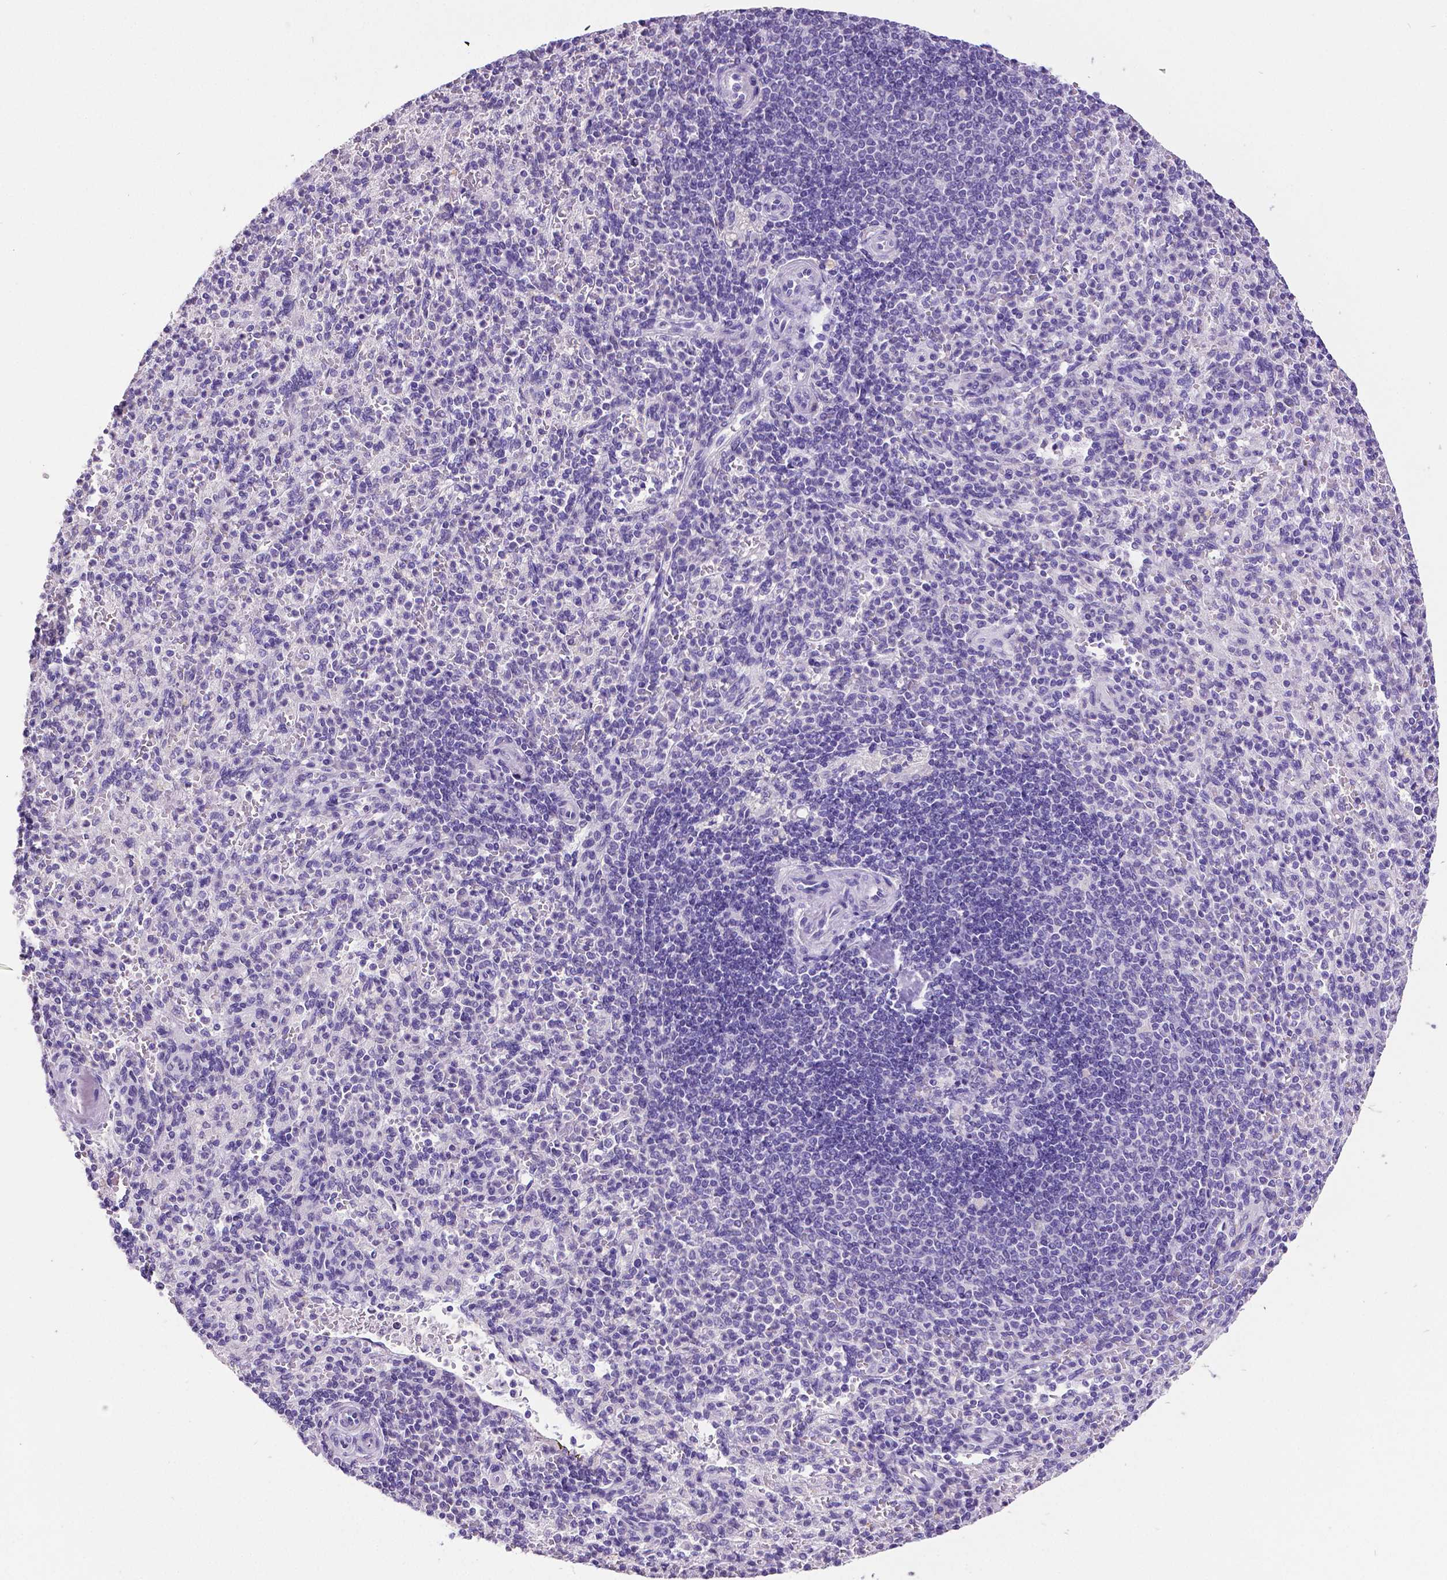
{"staining": {"intensity": "negative", "quantity": "none", "location": "none"}, "tissue": "spleen", "cell_type": "Cells in red pulp", "image_type": "normal", "snomed": [{"axis": "morphology", "description": "Normal tissue, NOS"}, {"axis": "topography", "description": "Spleen"}], "caption": "High power microscopy image of an immunohistochemistry micrograph of normal spleen, revealing no significant positivity in cells in red pulp.", "gene": "SATB2", "patient": {"sex": "female", "age": 74}}